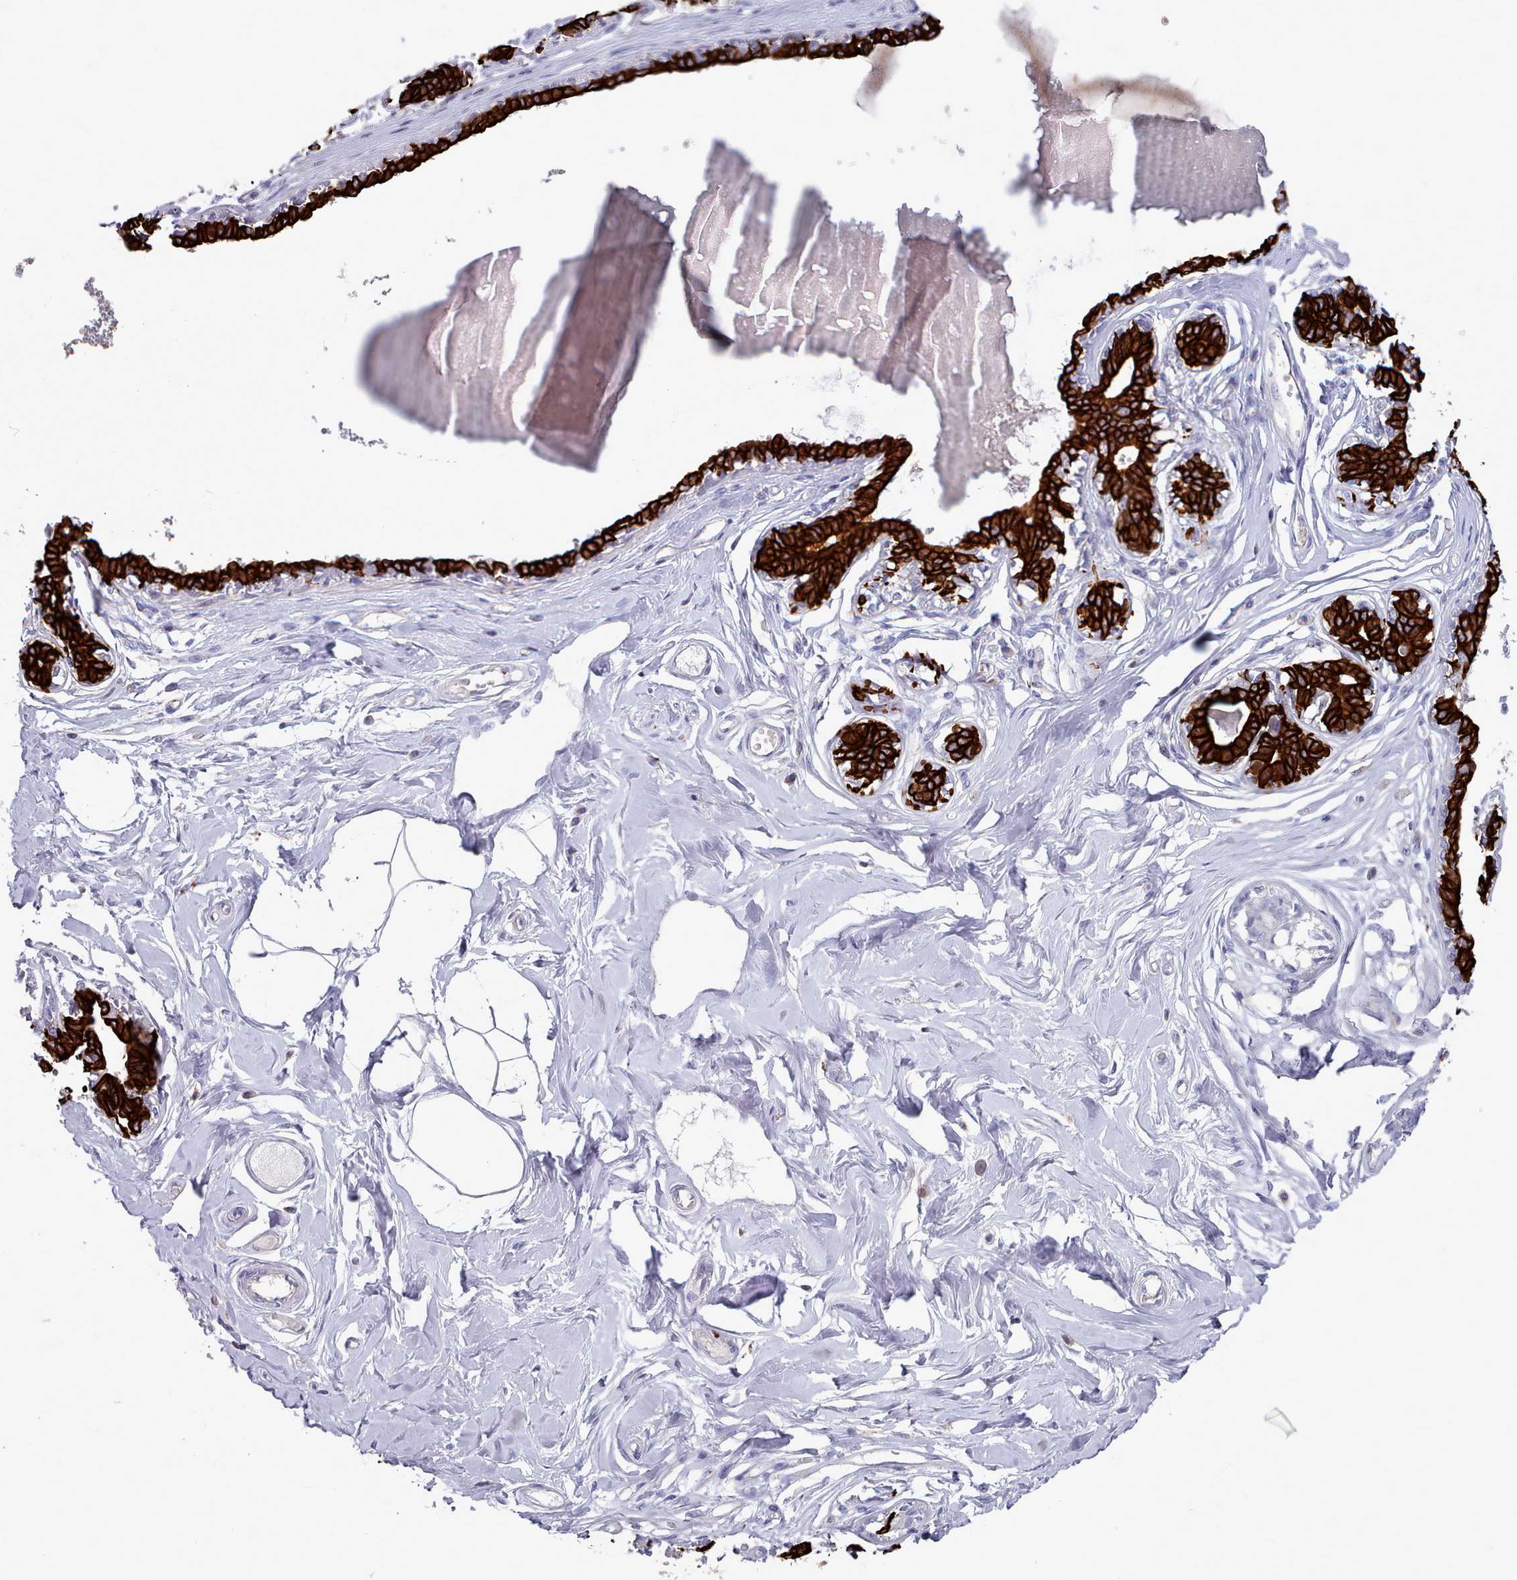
{"staining": {"intensity": "negative", "quantity": "none", "location": "none"}, "tissue": "breast", "cell_type": "Adipocytes", "image_type": "normal", "snomed": [{"axis": "morphology", "description": "Normal tissue, NOS"}, {"axis": "topography", "description": "Breast"}], "caption": "This micrograph is of benign breast stained with immunohistochemistry to label a protein in brown with the nuclei are counter-stained blue. There is no positivity in adipocytes. Nuclei are stained in blue.", "gene": "RAC1", "patient": {"sex": "female", "age": 45}}